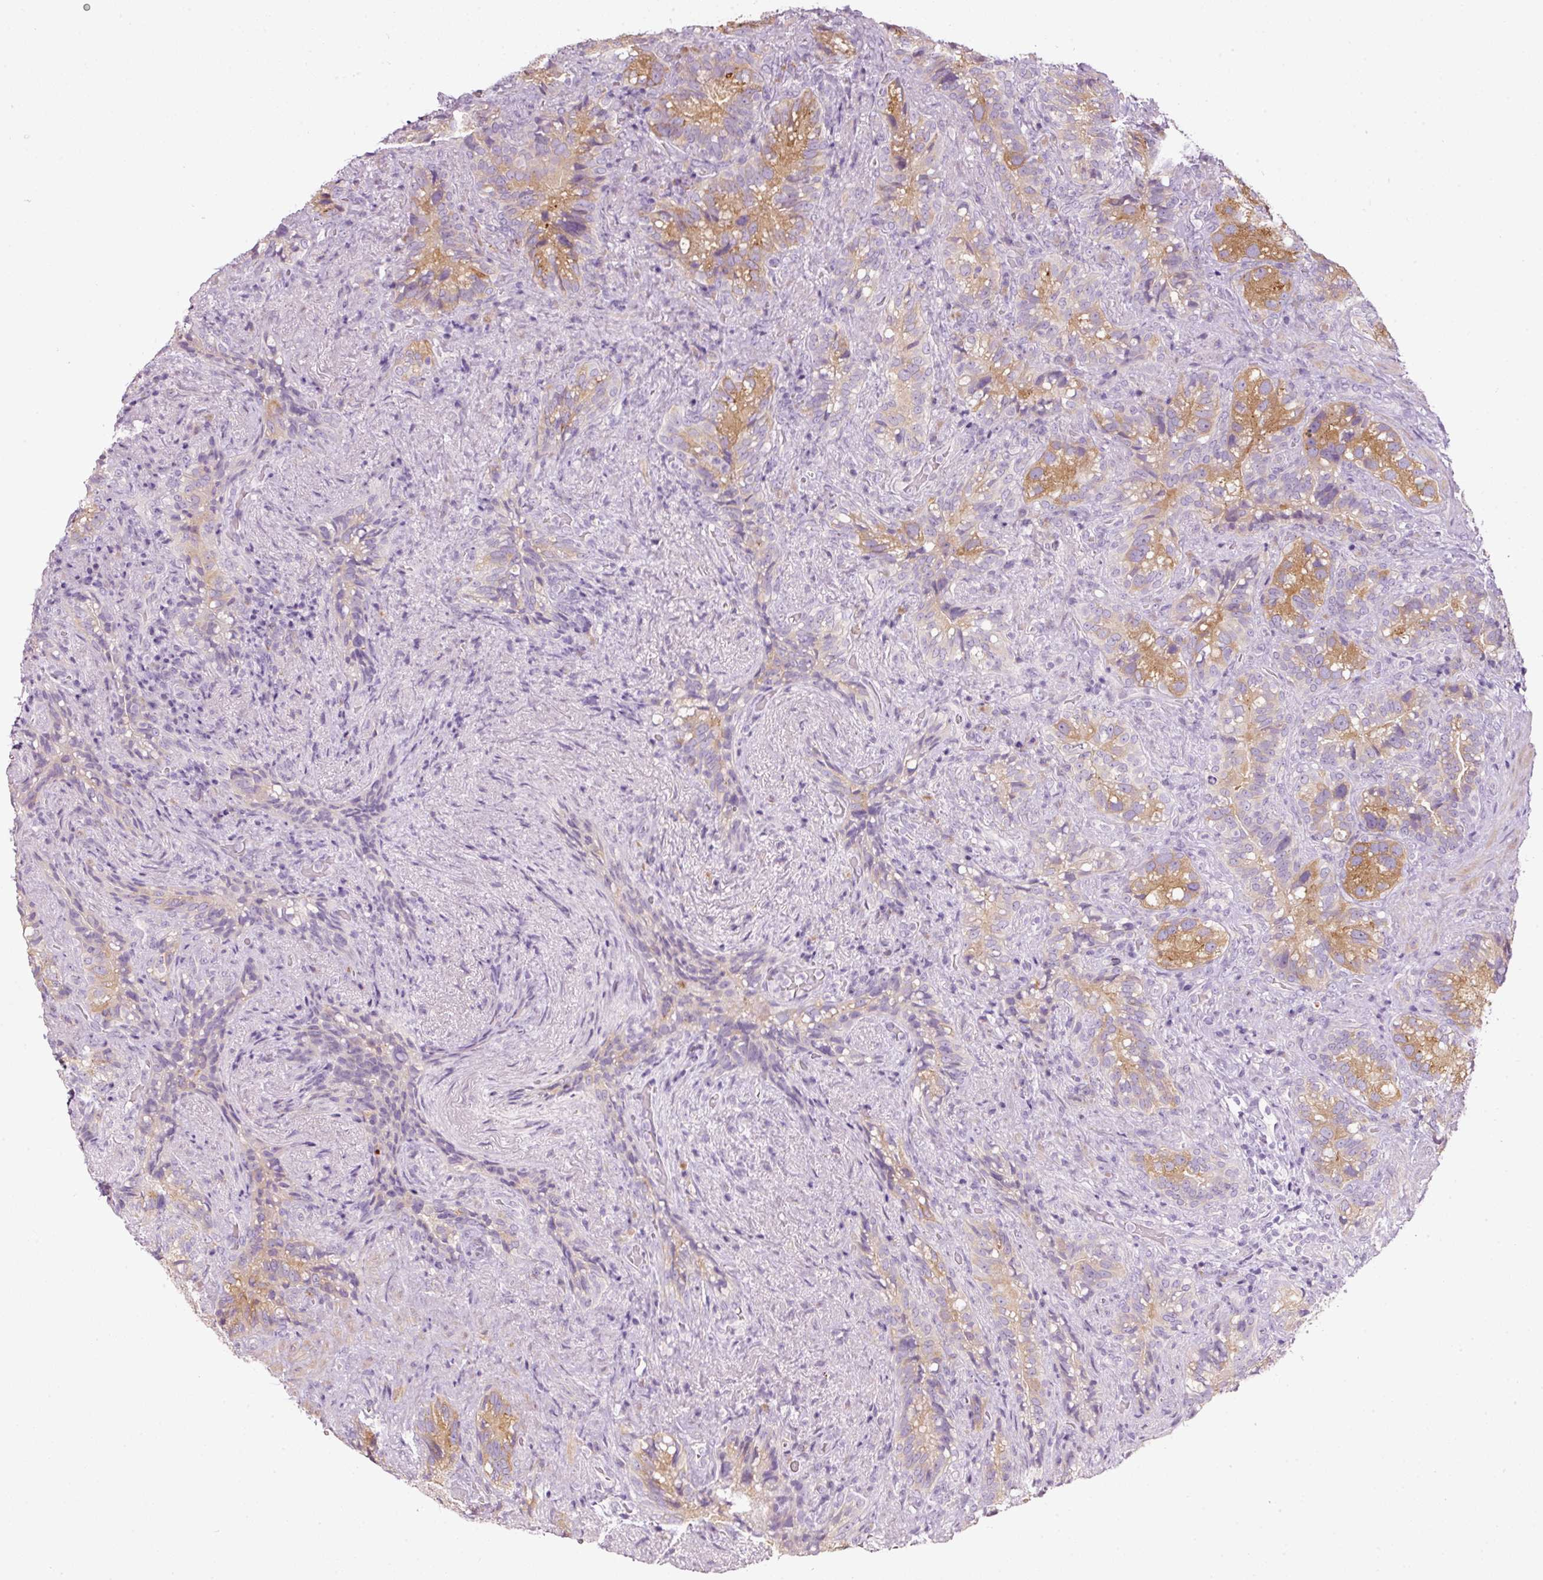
{"staining": {"intensity": "moderate", "quantity": ">75%", "location": "cytoplasmic/membranous"}, "tissue": "seminal vesicle", "cell_type": "Glandular cells", "image_type": "normal", "snomed": [{"axis": "morphology", "description": "Normal tissue, NOS"}, {"axis": "topography", "description": "Seminal veicle"}], "caption": "A micrograph showing moderate cytoplasmic/membranous expression in about >75% of glandular cells in normal seminal vesicle, as visualized by brown immunohistochemical staining.", "gene": "PDXDC1", "patient": {"sex": "male", "age": 68}}